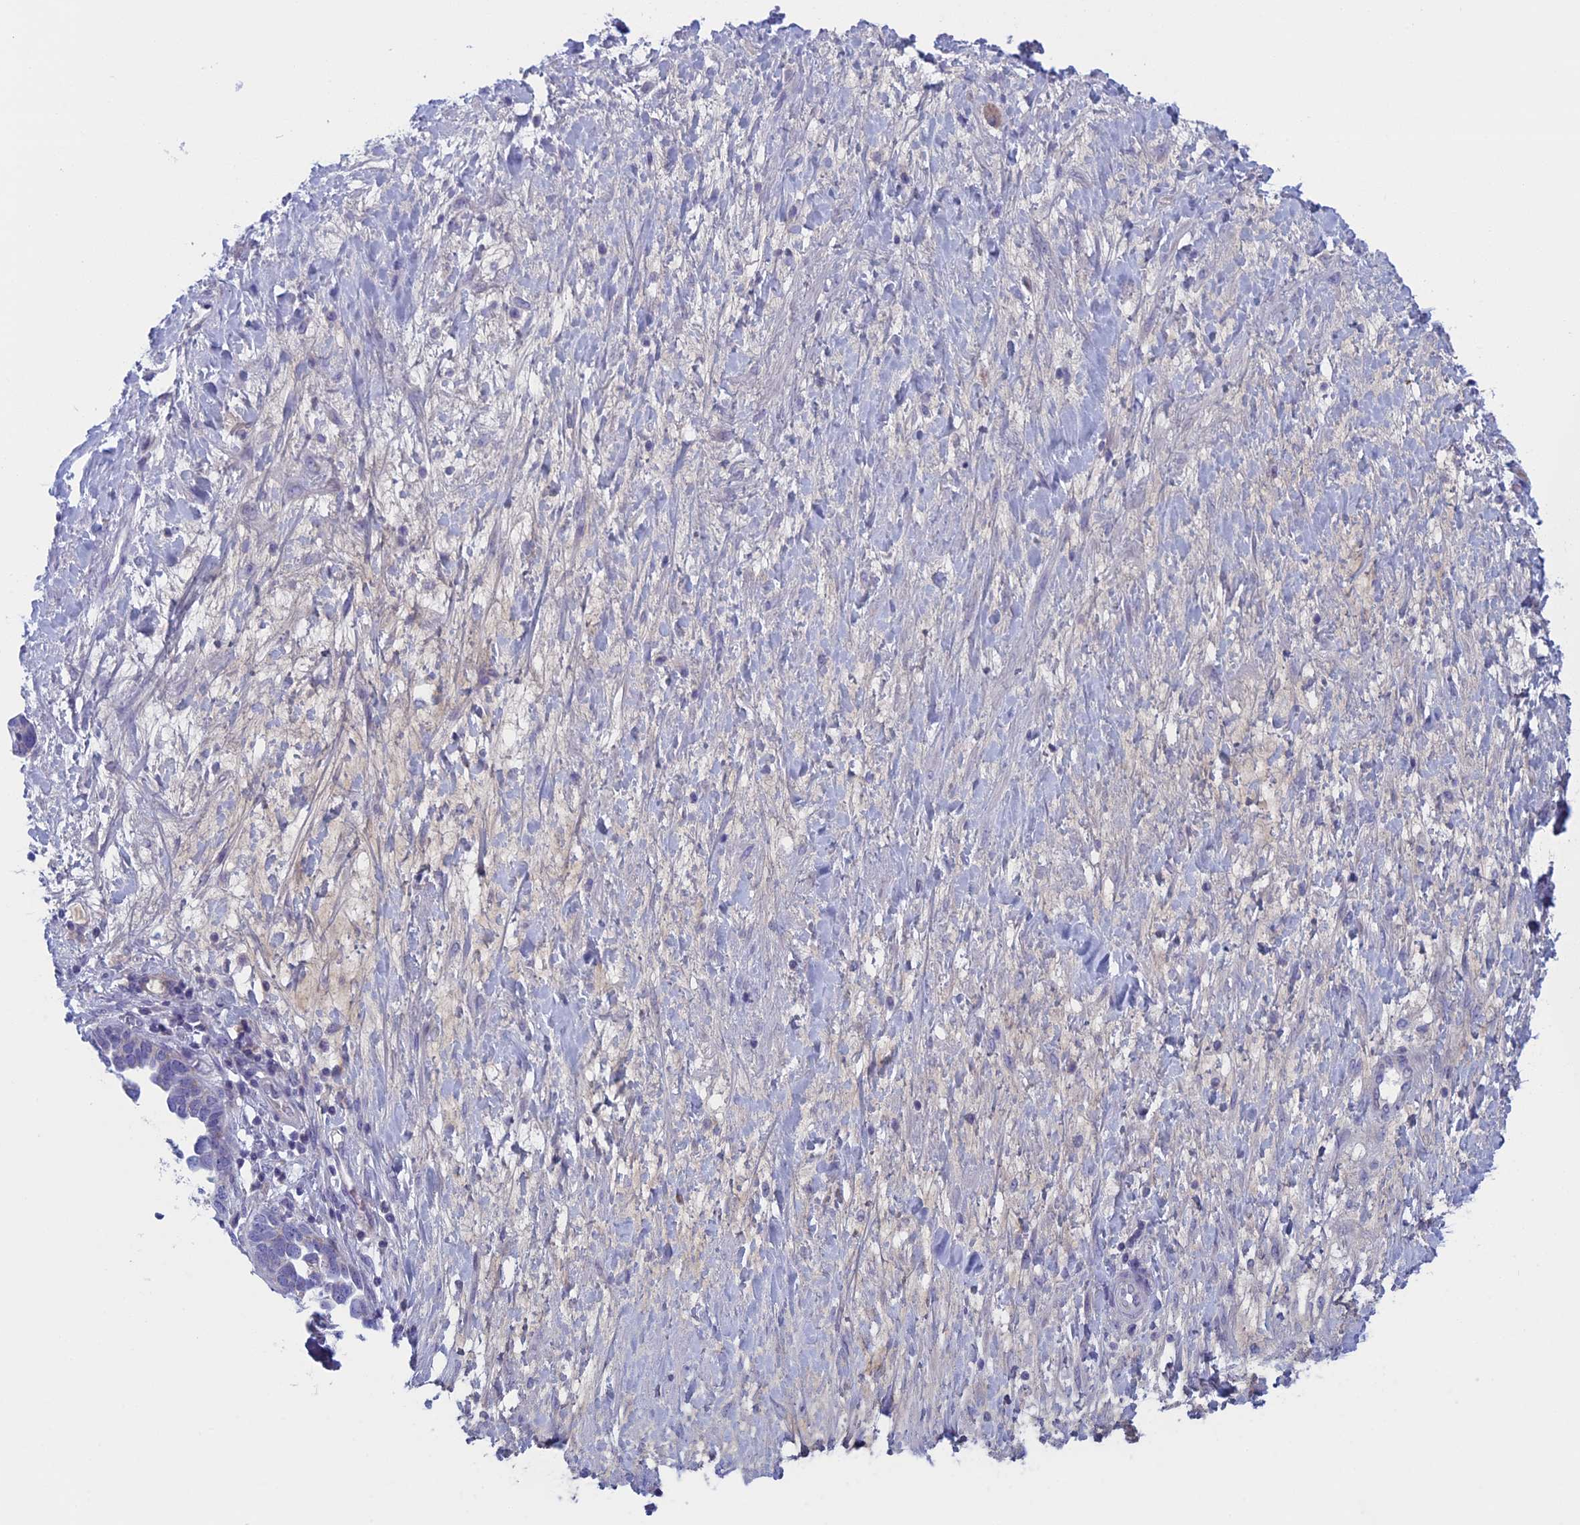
{"staining": {"intensity": "negative", "quantity": "none", "location": "none"}, "tissue": "ovarian cancer", "cell_type": "Tumor cells", "image_type": "cancer", "snomed": [{"axis": "morphology", "description": "Cystadenocarcinoma, serous, NOS"}, {"axis": "topography", "description": "Ovary"}], "caption": "Tumor cells show no significant protein staining in serous cystadenocarcinoma (ovarian). (Brightfield microscopy of DAB (3,3'-diaminobenzidine) immunohistochemistry (IHC) at high magnification).", "gene": "NDUFB9", "patient": {"sex": "female", "age": 54}}